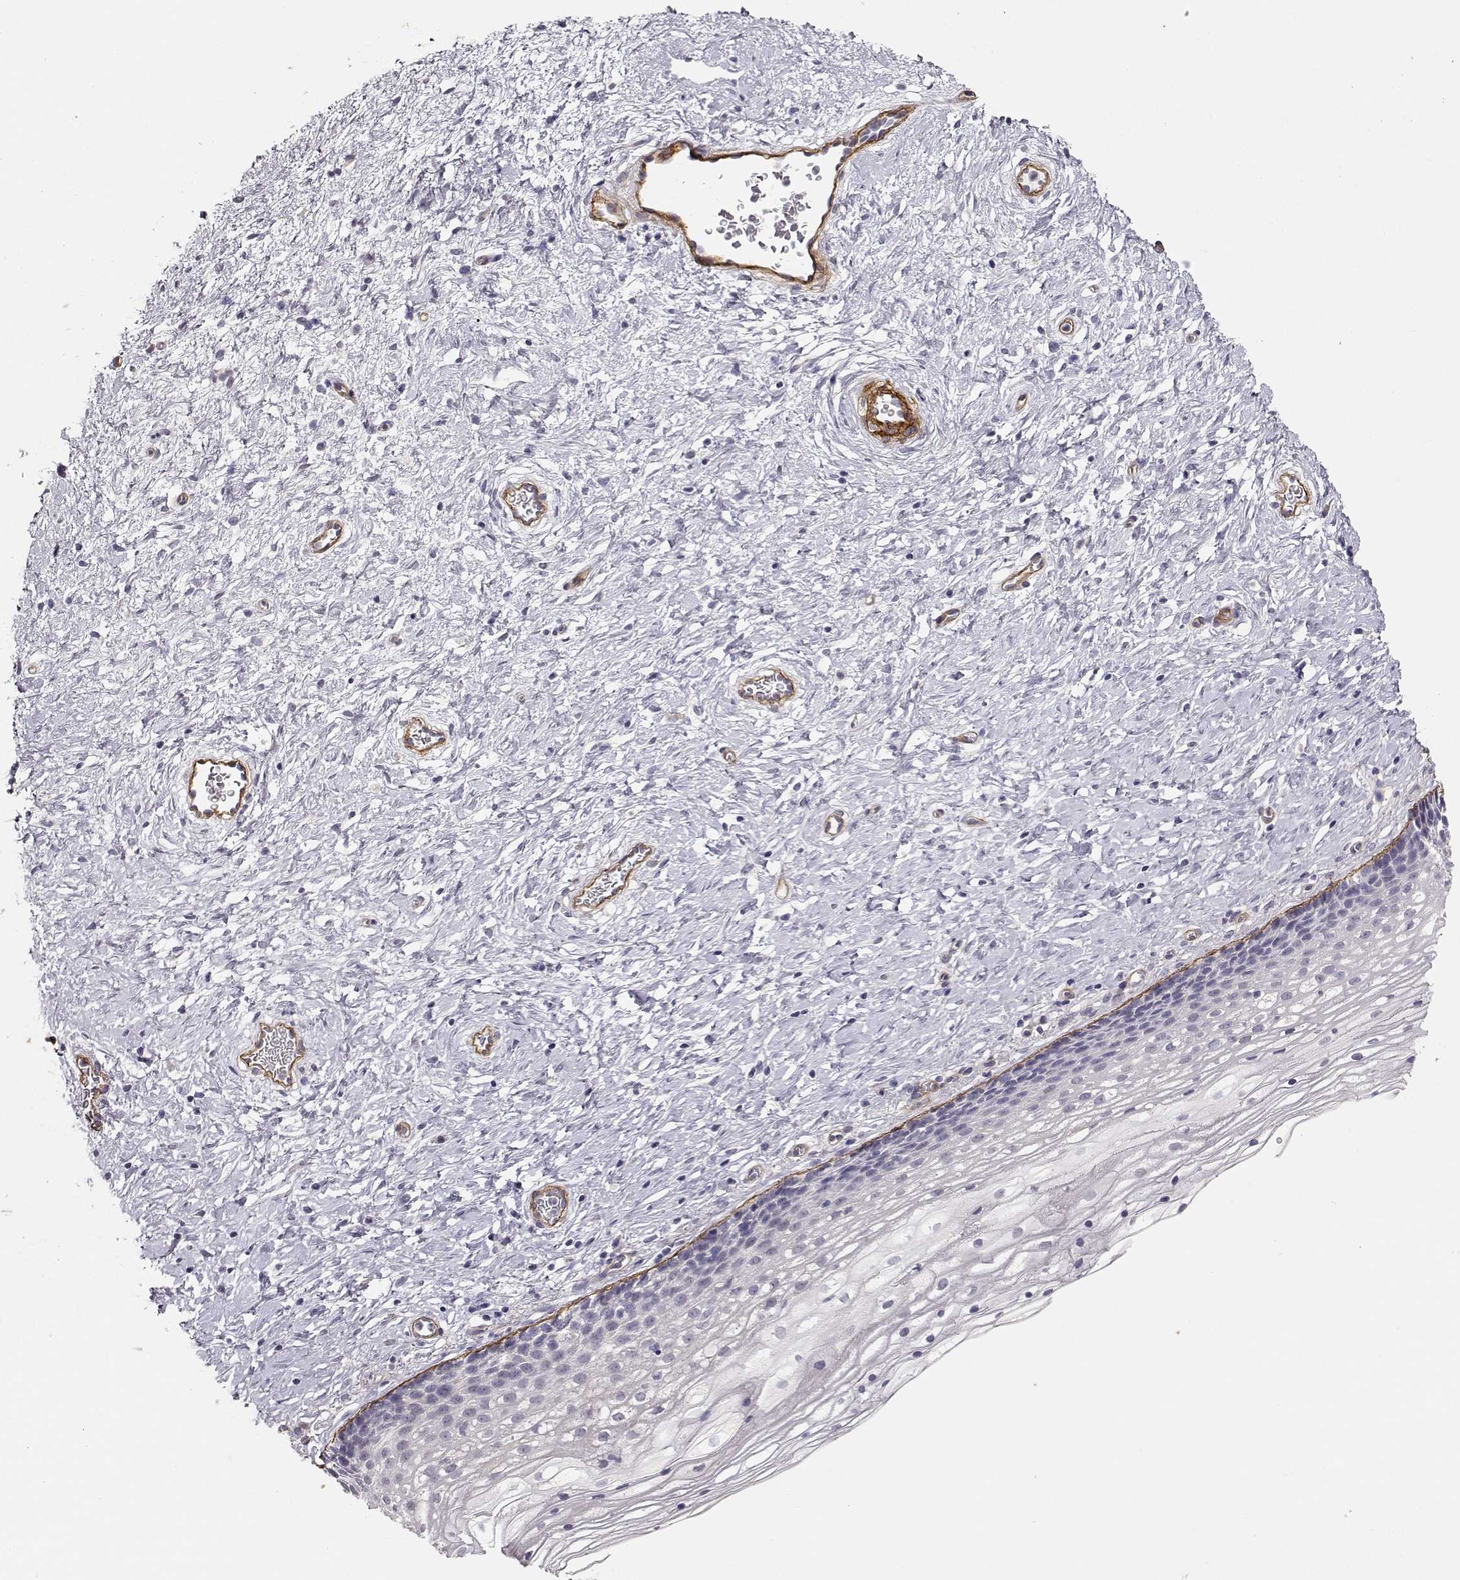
{"staining": {"intensity": "negative", "quantity": "none", "location": "none"}, "tissue": "cervix", "cell_type": "Glandular cells", "image_type": "normal", "snomed": [{"axis": "morphology", "description": "Normal tissue, NOS"}, {"axis": "topography", "description": "Cervix"}], "caption": "Glandular cells show no significant protein expression in unremarkable cervix. (DAB (3,3'-diaminobenzidine) immunohistochemistry with hematoxylin counter stain).", "gene": "LAMA5", "patient": {"sex": "female", "age": 34}}